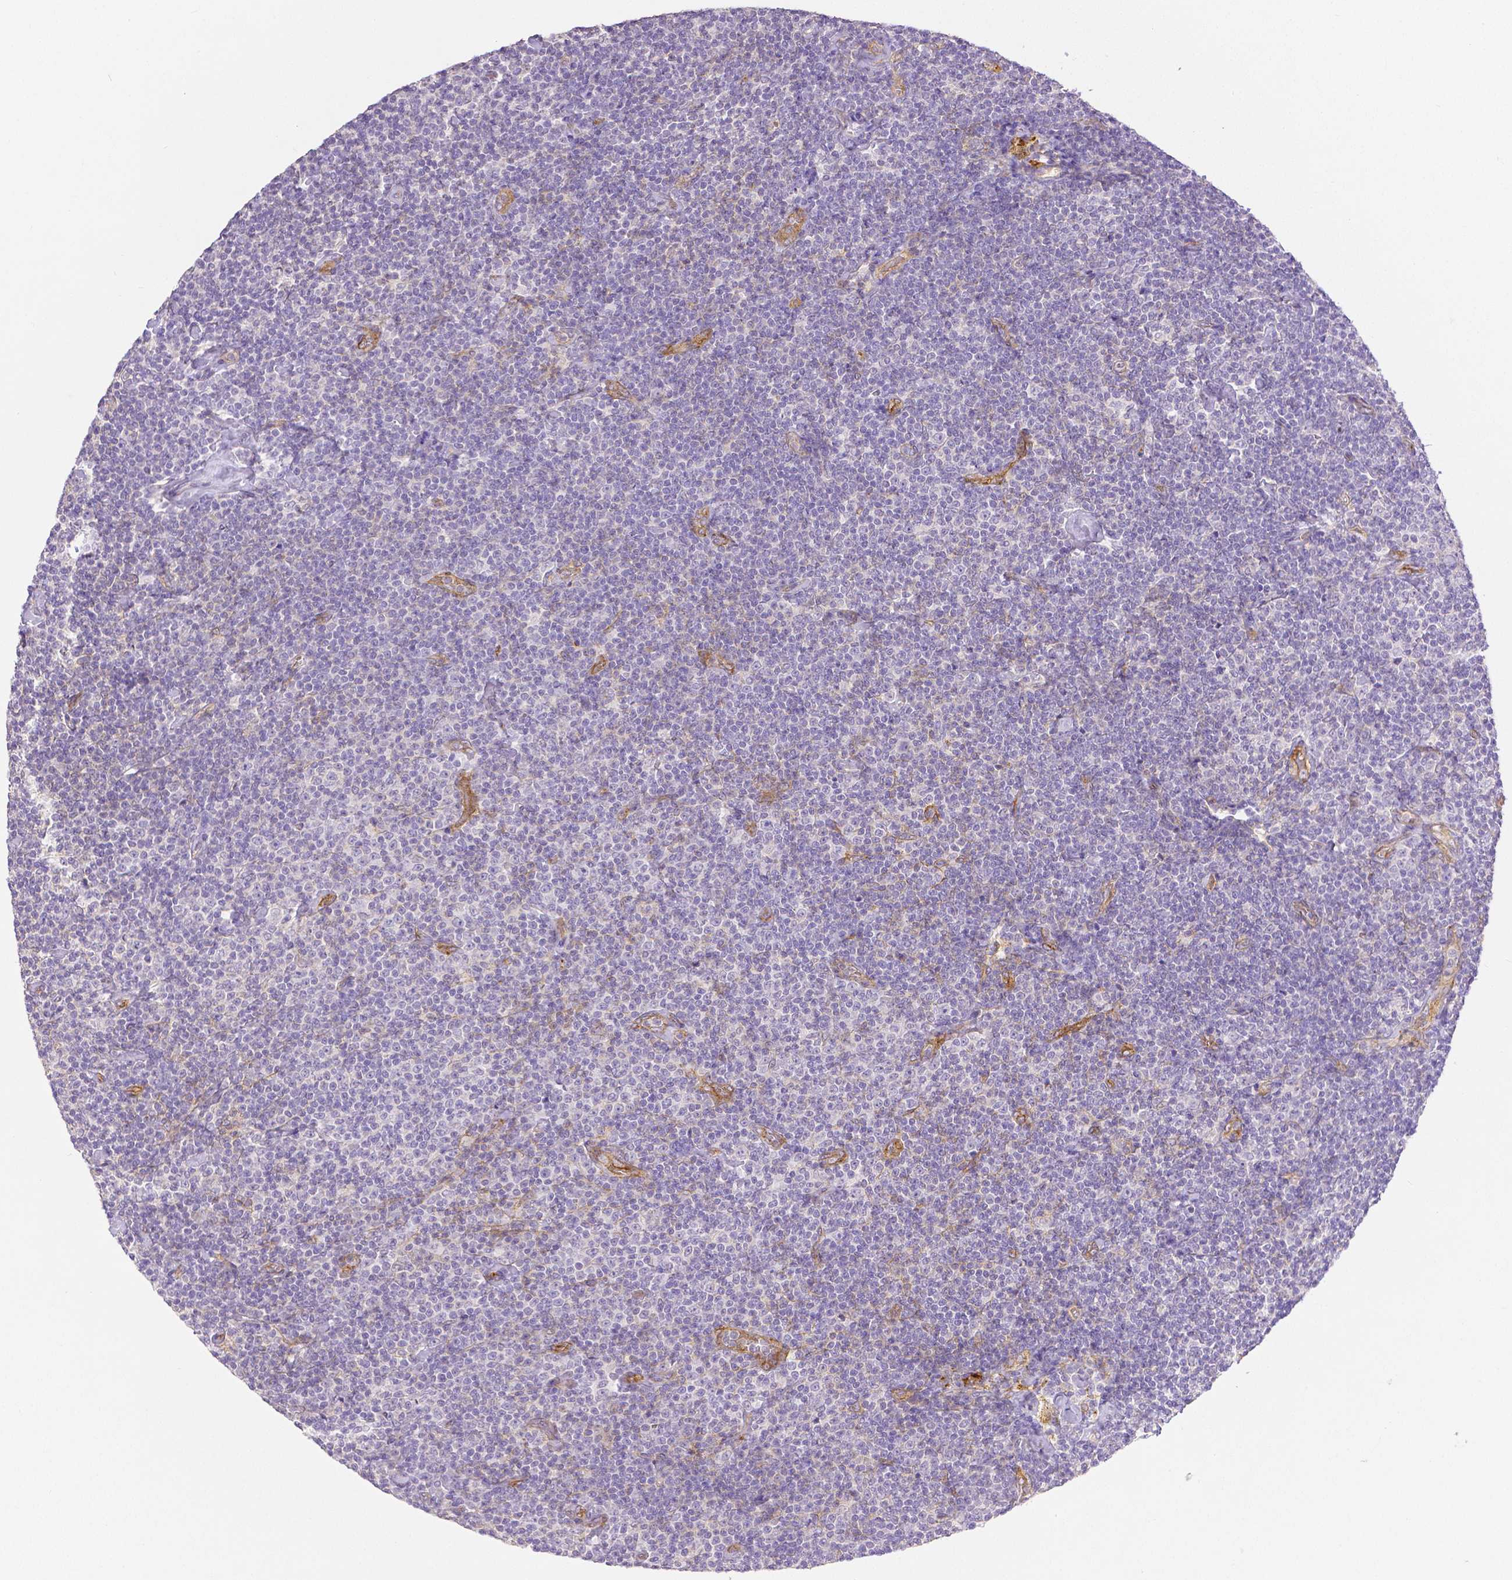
{"staining": {"intensity": "negative", "quantity": "none", "location": "none"}, "tissue": "lymphoma", "cell_type": "Tumor cells", "image_type": "cancer", "snomed": [{"axis": "morphology", "description": "Malignant lymphoma, non-Hodgkin's type, Low grade"}, {"axis": "topography", "description": "Lymph node"}], "caption": "This is an immunohistochemistry (IHC) image of lymphoma. There is no positivity in tumor cells.", "gene": "THY1", "patient": {"sex": "male", "age": 81}}